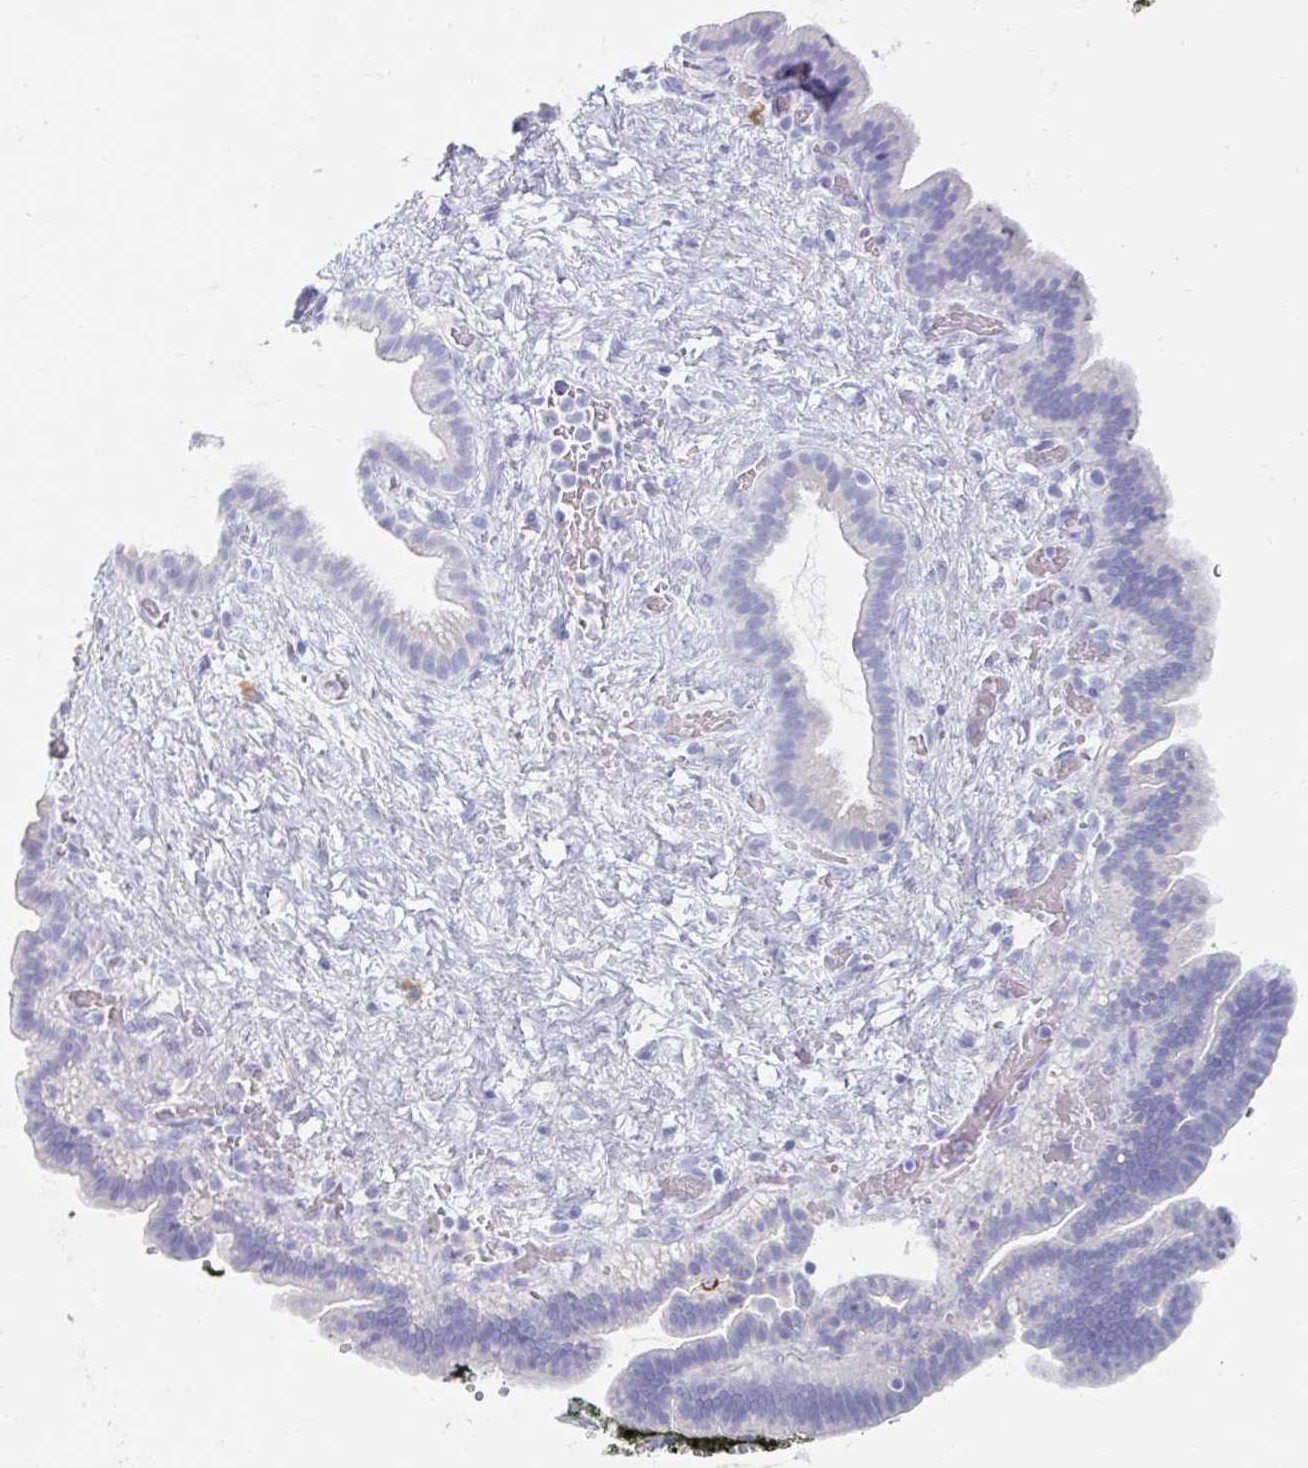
{"staining": {"intensity": "negative", "quantity": "none", "location": "none"}, "tissue": "pancreatic cancer", "cell_type": "Tumor cells", "image_type": "cancer", "snomed": [{"axis": "morphology", "description": "Adenocarcinoma, NOS"}, {"axis": "topography", "description": "Pancreas"}], "caption": "The micrograph demonstrates no significant expression in tumor cells of pancreatic cancer.", "gene": "MYLK2", "patient": {"sex": "male", "age": 44}}